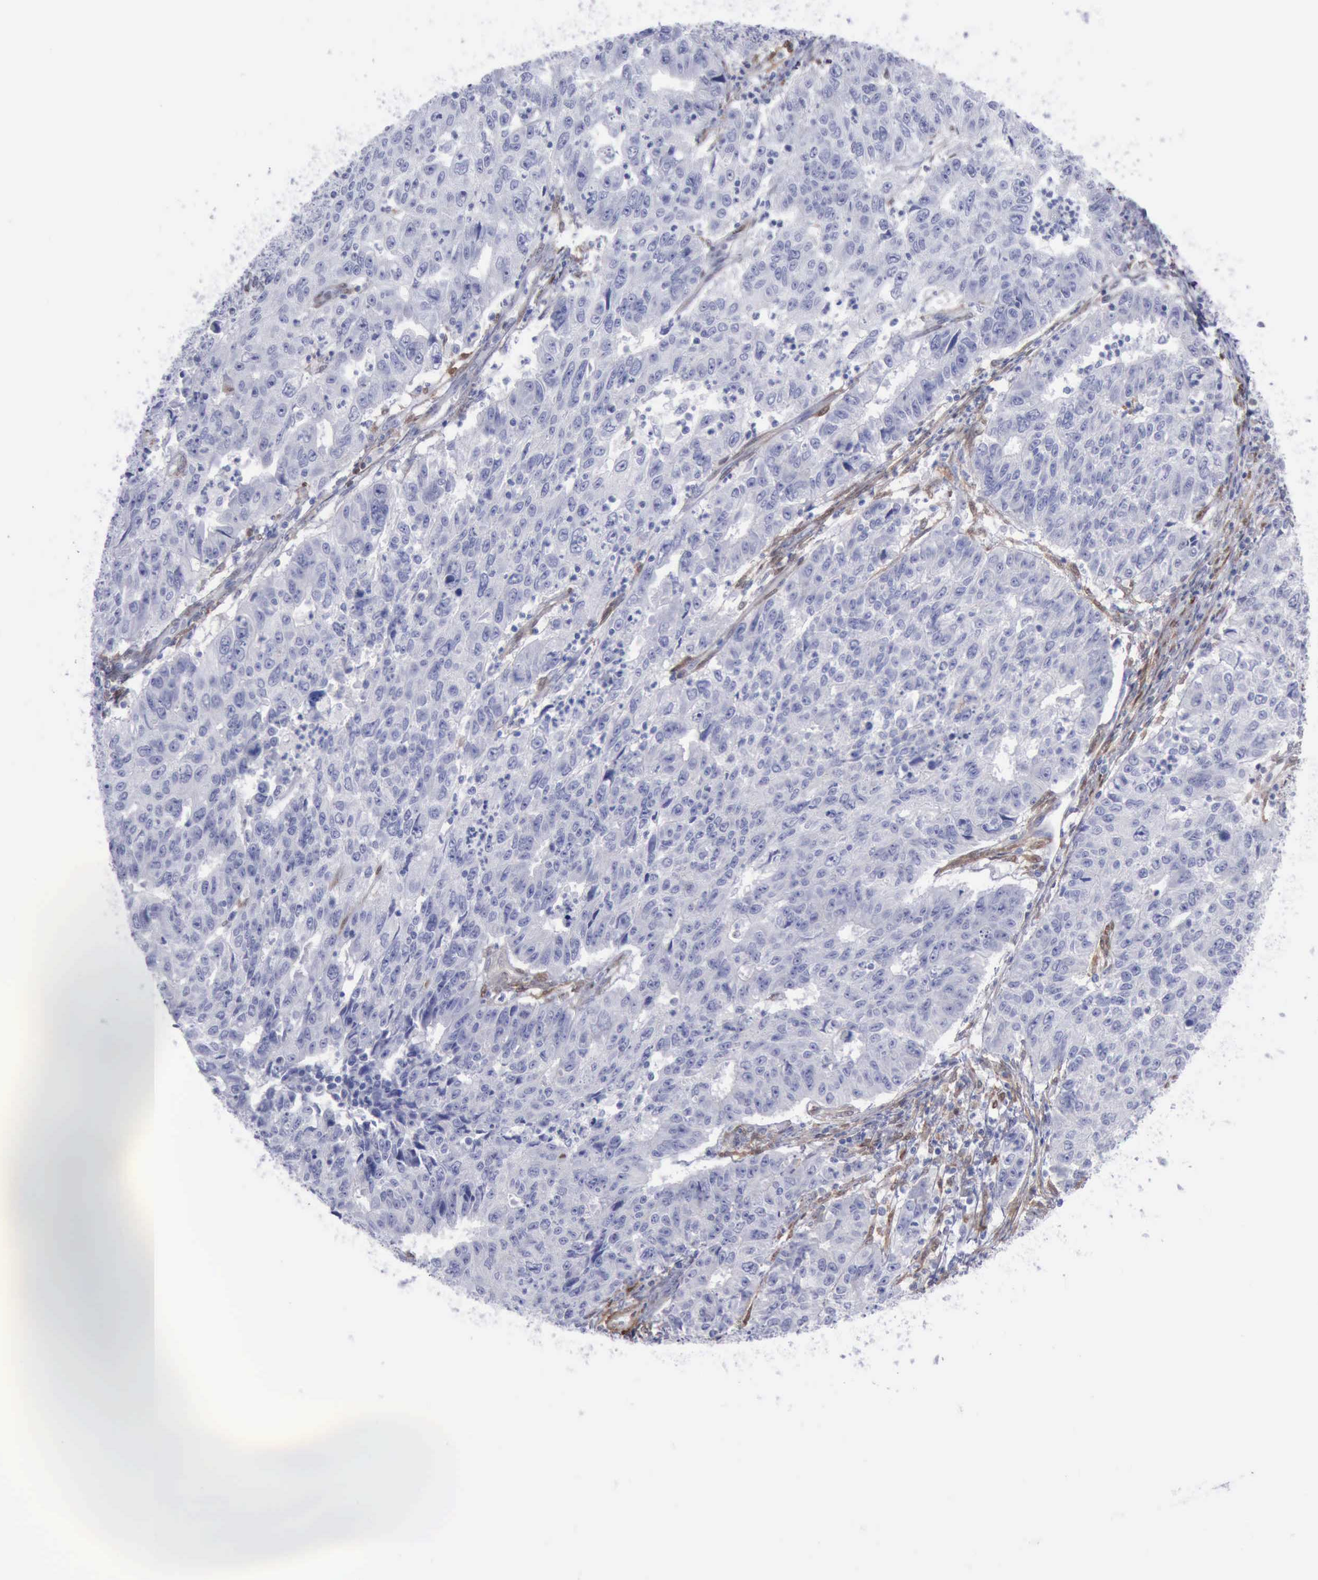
{"staining": {"intensity": "negative", "quantity": "none", "location": "none"}, "tissue": "endometrial cancer", "cell_type": "Tumor cells", "image_type": "cancer", "snomed": [{"axis": "morphology", "description": "Adenocarcinoma, NOS"}, {"axis": "topography", "description": "Endometrium"}], "caption": "Immunohistochemistry image of human endometrial adenocarcinoma stained for a protein (brown), which reveals no expression in tumor cells.", "gene": "FHL1", "patient": {"sex": "female", "age": 42}}